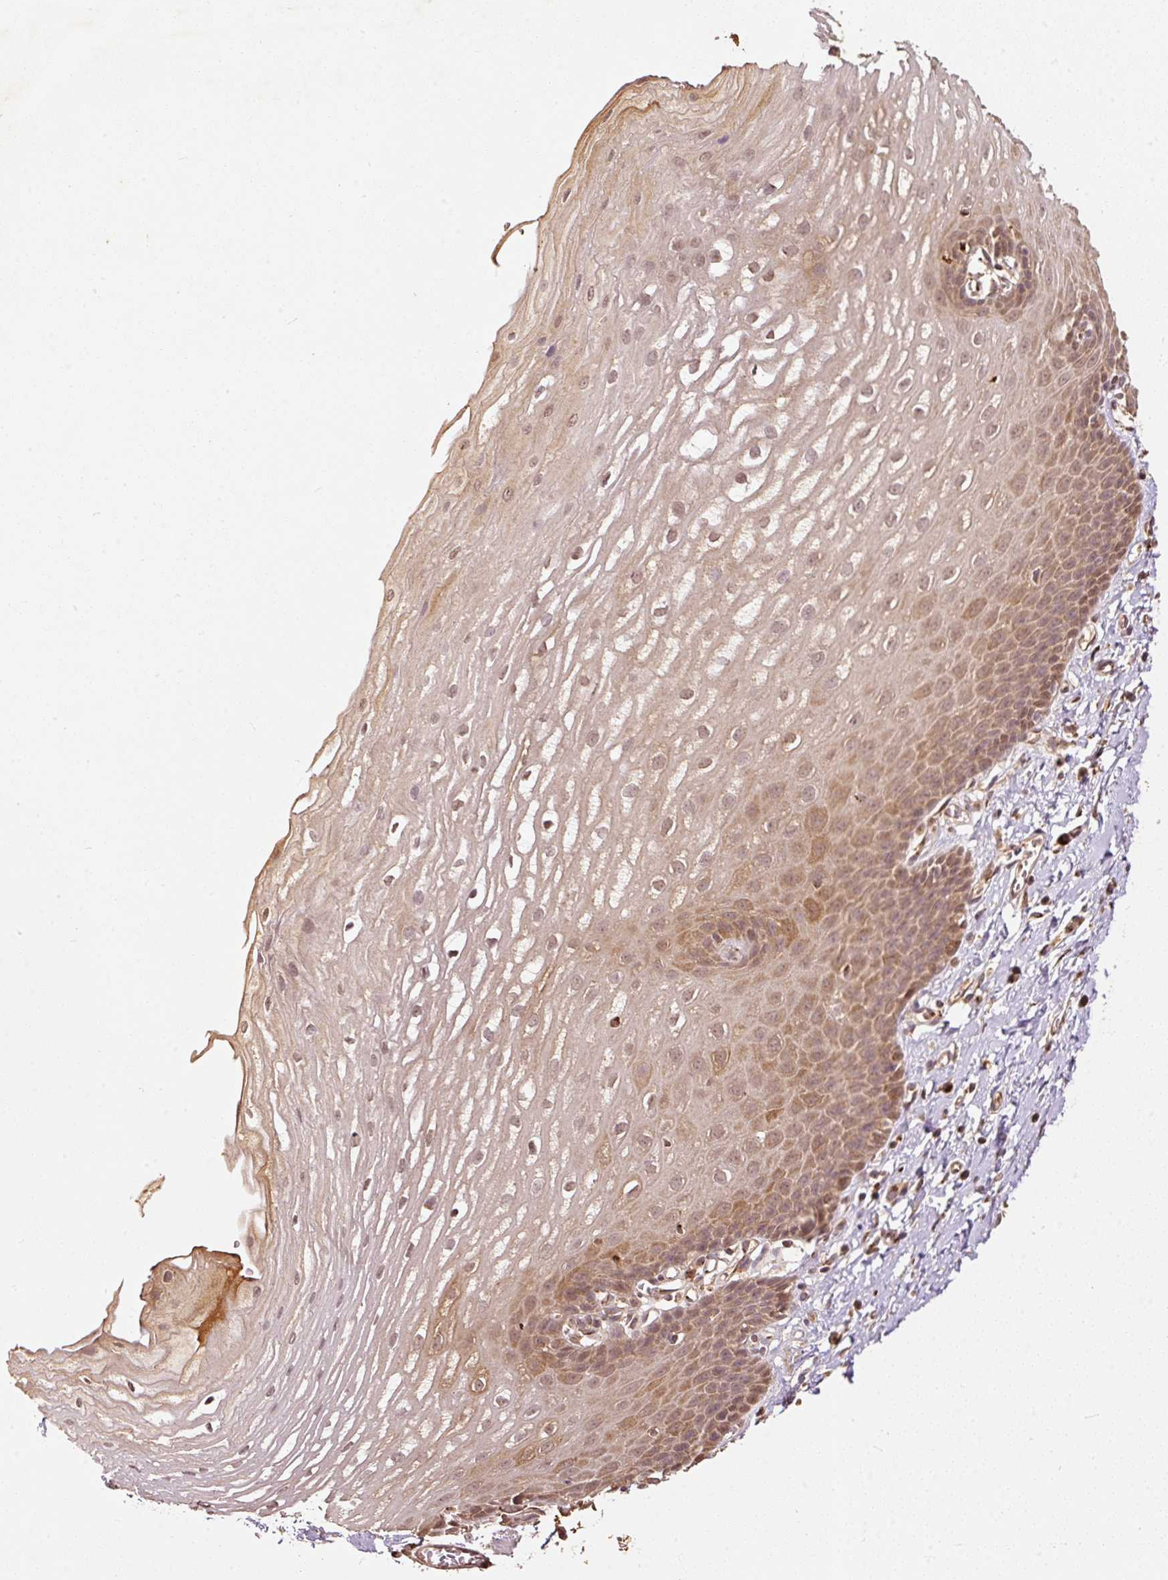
{"staining": {"intensity": "moderate", "quantity": ">75%", "location": "cytoplasmic/membranous"}, "tissue": "esophagus", "cell_type": "Squamous epithelial cells", "image_type": "normal", "snomed": [{"axis": "morphology", "description": "Normal tissue, NOS"}, {"axis": "topography", "description": "Esophagus"}], "caption": "High-magnification brightfield microscopy of benign esophagus stained with DAB (3,3'-diaminobenzidine) (brown) and counterstained with hematoxylin (blue). squamous epithelial cells exhibit moderate cytoplasmic/membranous staining is present in about>75% of cells.", "gene": "FUT8", "patient": {"sex": "male", "age": 70}}